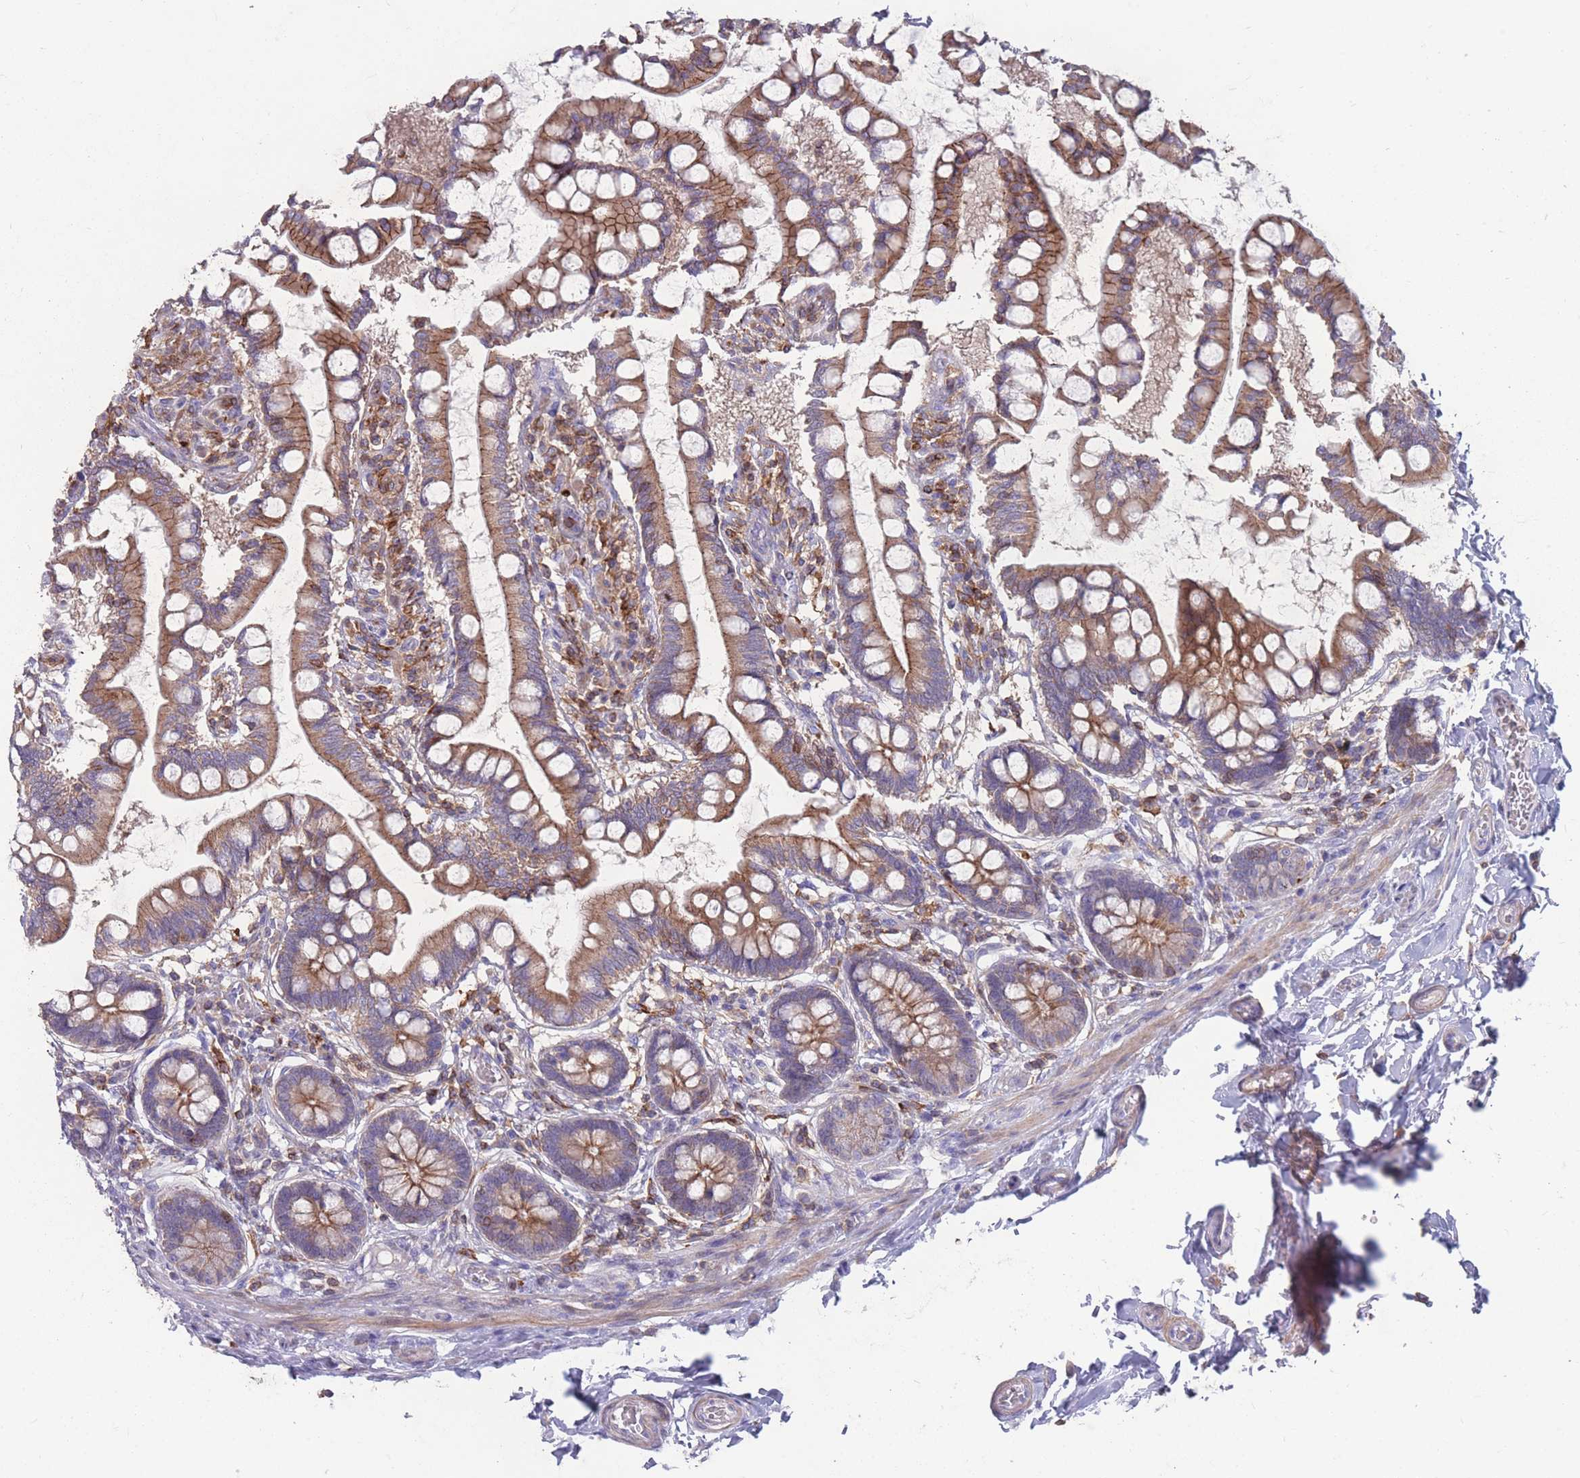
{"staining": {"intensity": "moderate", "quantity": ">75%", "location": "cytoplasmic/membranous"}, "tissue": "small intestine", "cell_type": "Glandular cells", "image_type": "normal", "snomed": [{"axis": "morphology", "description": "Normal tissue, NOS"}, {"axis": "topography", "description": "Small intestine"}], "caption": "Small intestine stained with DAB (3,3'-diaminobenzidine) IHC demonstrates medium levels of moderate cytoplasmic/membranous expression in about >75% of glandular cells. The protein of interest is stained brown, and the nuclei are stained in blue (DAB IHC with brightfield microscopy, high magnification).", "gene": "CD33", "patient": {"sex": "male", "age": 52}}